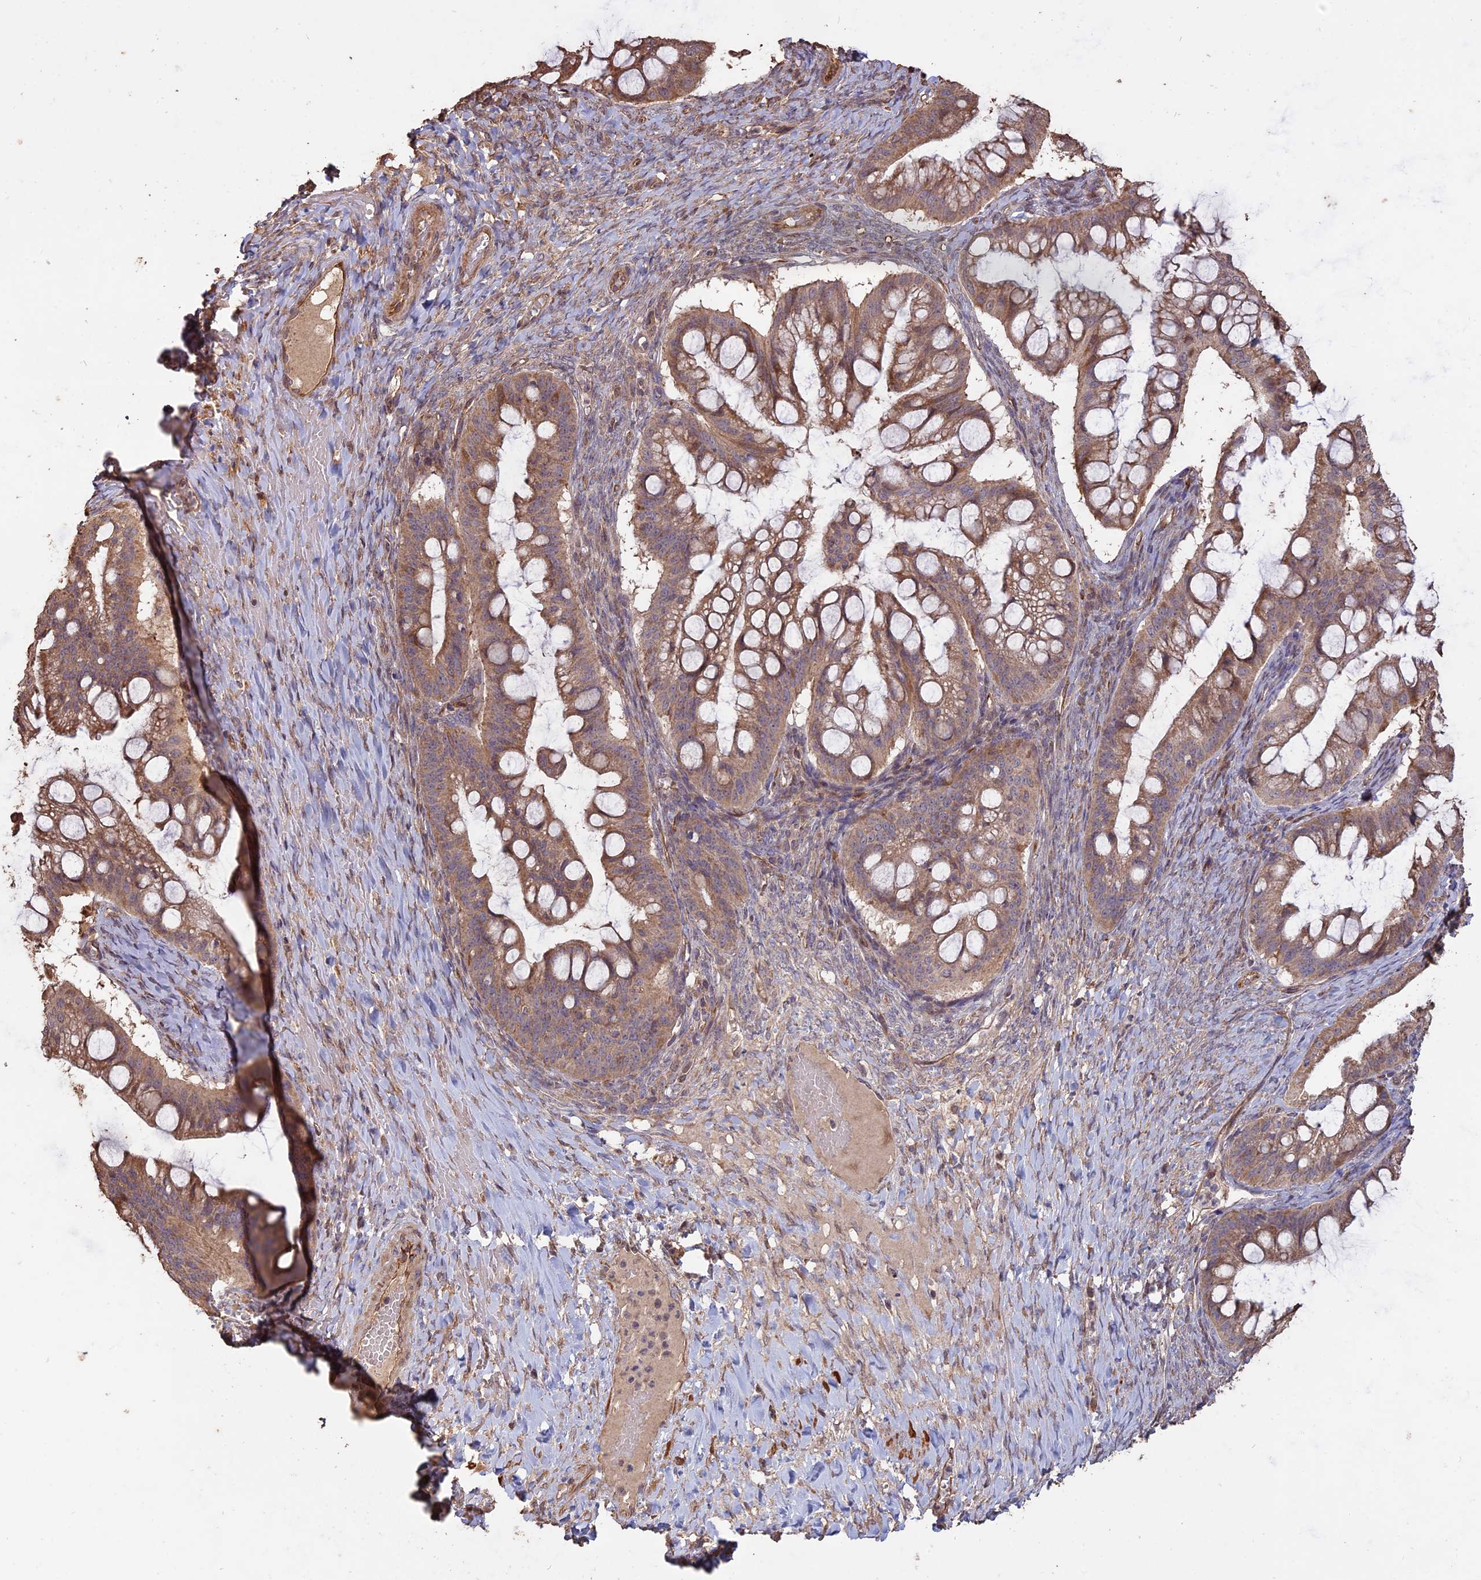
{"staining": {"intensity": "moderate", "quantity": ">75%", "location": "cytoplasmic/membranous"}, "tissue": "ovarian cancer", "cell_type": "Tumor cells", "image_type": "cancer", "snomed": [{"axis": "morphology", "description": "Cystadenocarcinoma, mucinous, NOS"}, {"axis": "topography", "description": "Ovary"}], "caption": "Immunohistochemical staining of mucinous cystadenocarcinoma (ovarian) exhibits medium levels of moderate cytoplasmic/membranous protein staining in approximately >75% of tumor cells. (DAB IHC, brown staining for protein, blue staining for nuclei).", "gene": "LAYN", "patient": {"sex": "female", "age": 73}}